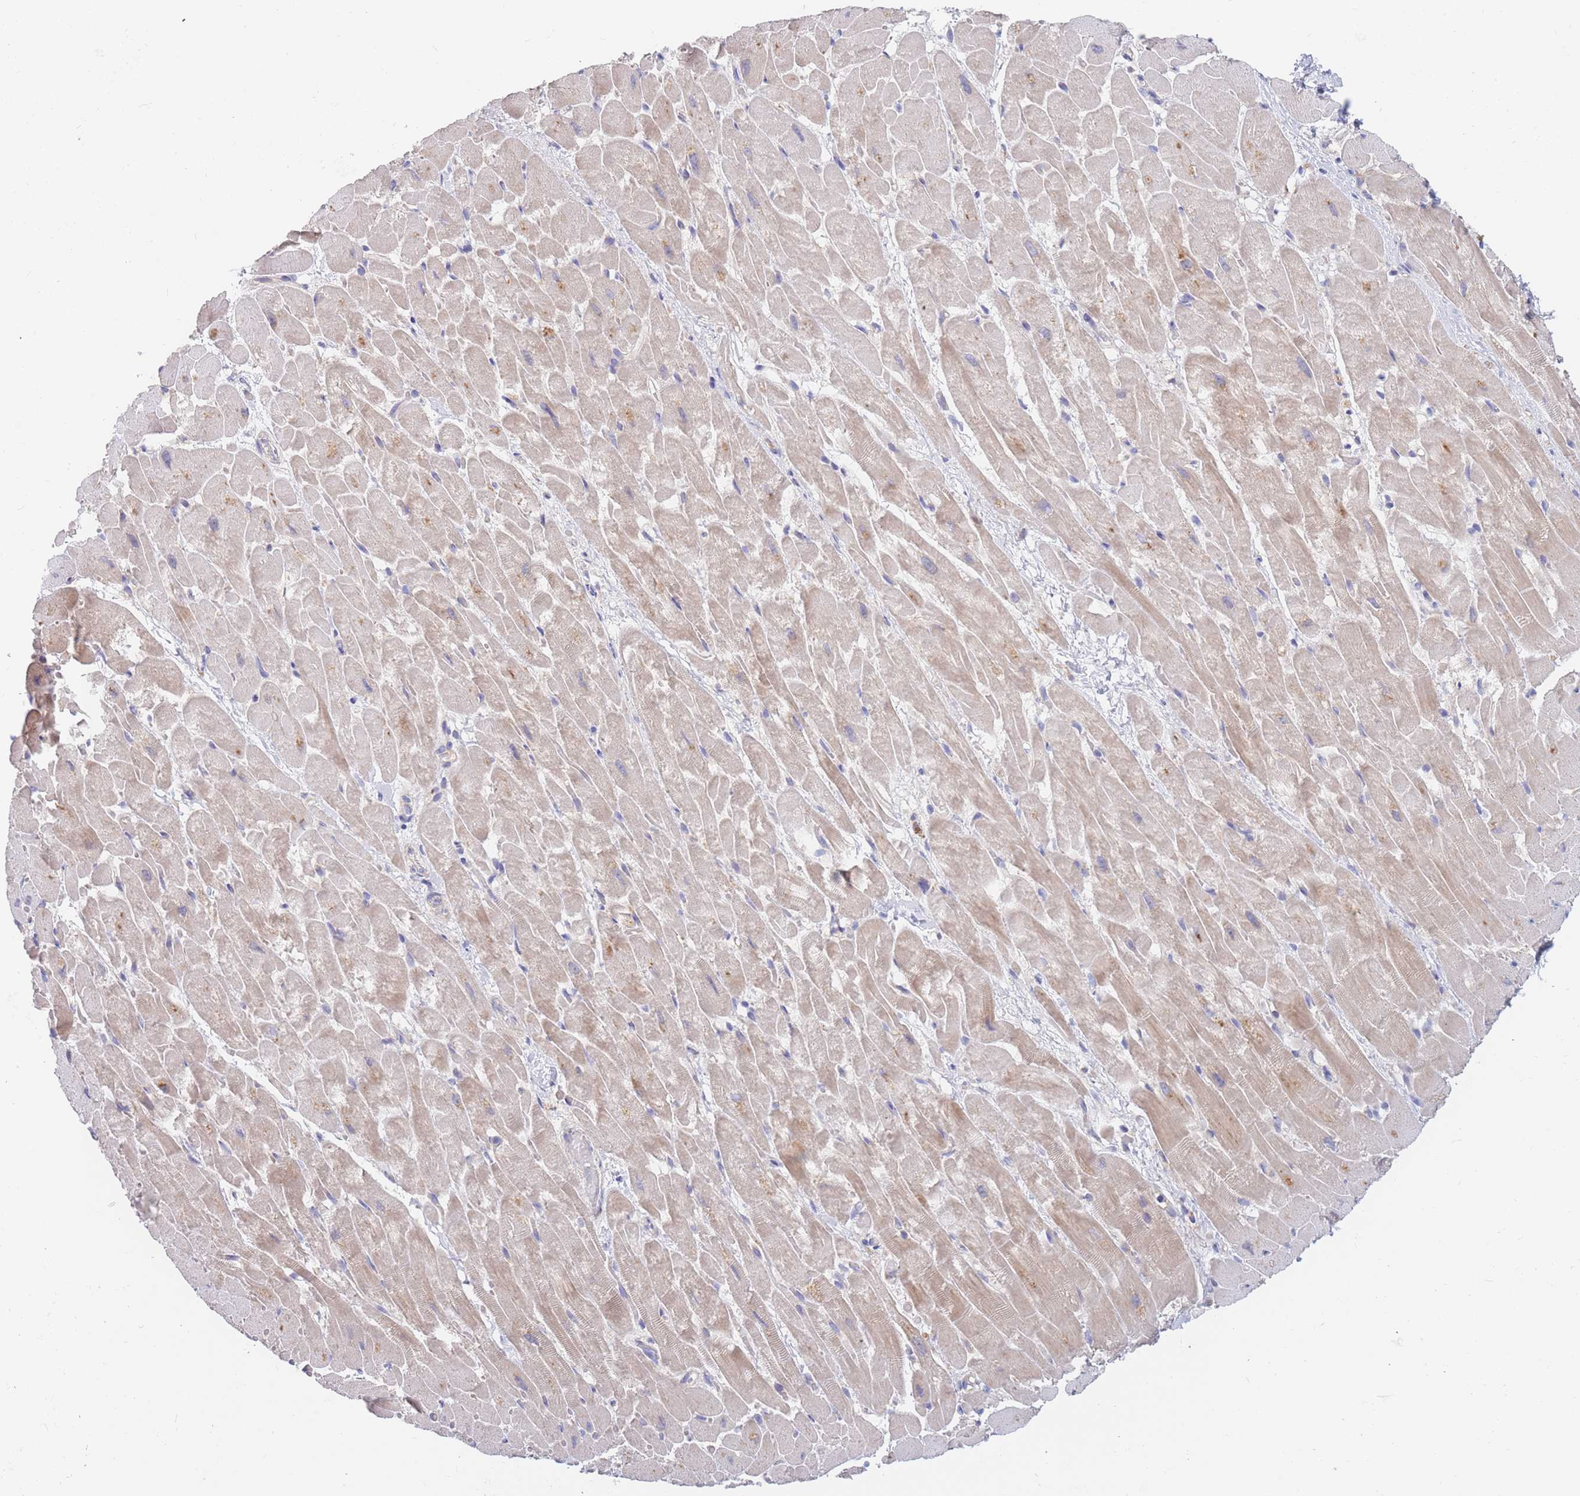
{"staining": {"intensity": "weak", "quantity": ">75%", "location": "cytoplasmic/membranous"}, "tissue": "heart muscle", "cell_type": "Cardiomyocytes", "image_type": "normal", "snomed": [{"axis": "morphology", "description": "Normal tissue, NOS"}, {"axis": "topography", "description": "Heart"}], "caption": "A brown stain shows weak cytoplasmic/membranous staining of a protein in cardiomyocytes of unremarkable human heart muscle.", "gene": "BORCS5", "patient": {"sex": "male", "age": 37}}